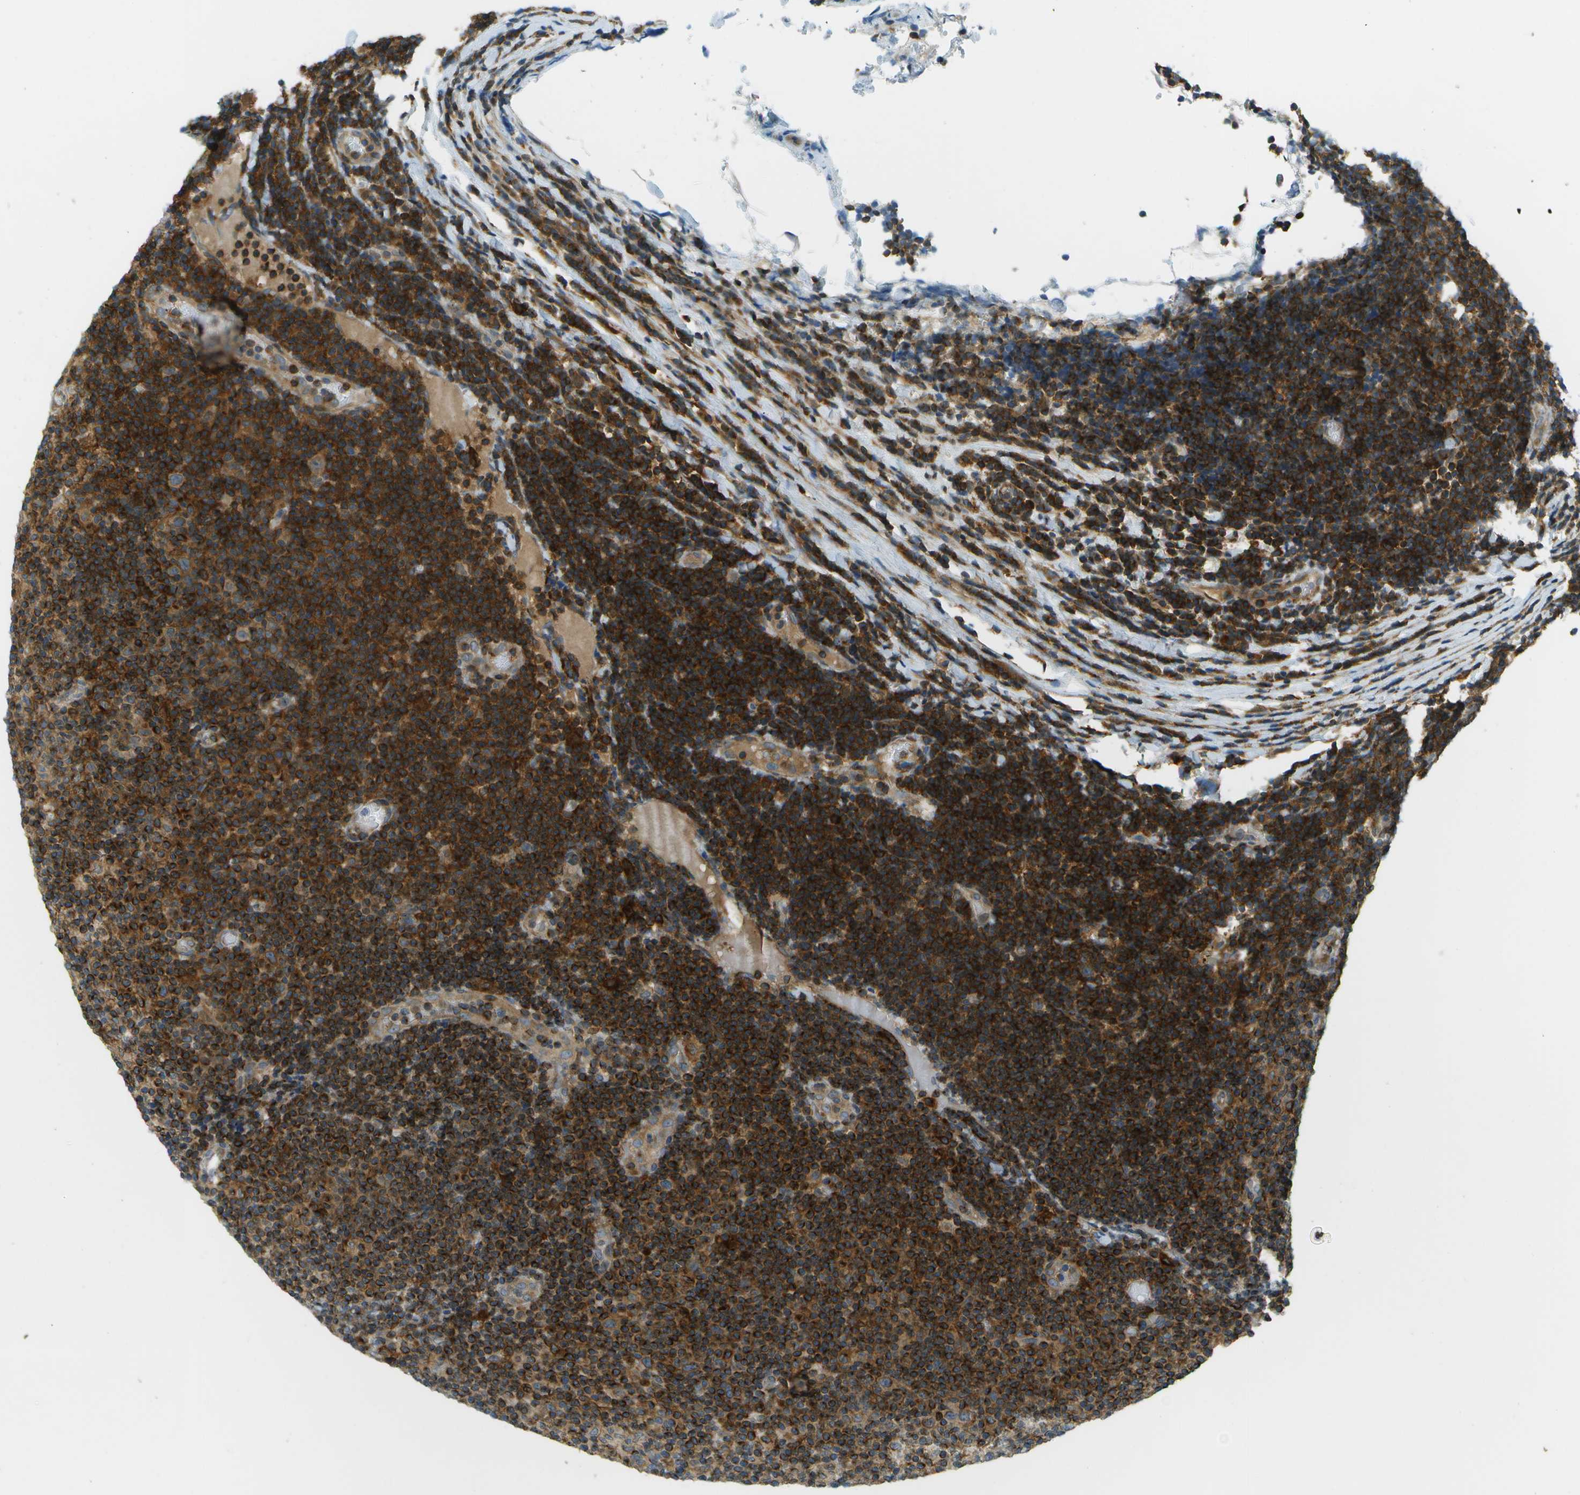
{"staining": {"intensity": "strong", "quantity": ">75%", "location": "cytoplasmic/membranous"}, "tissue": "lymphoma", "cell_type": "Tumor cells", "image_type": "cancer", "snomed": [{"axis": "morphology", "description": "Malignant lymphoma, non-Hodgkin's type, Low grade"}, {"axis": "topography", "description": "Lymph node"}], "caption": "IHC (DAB (3,3'-diaminobenzidine)) staining of lymphoma displays strong cytoplasmic/membranous protein staining in approximately >75% of tumor cells.", "gene": "TMTC1", "patient": {"sex": "male", "age": 83}}